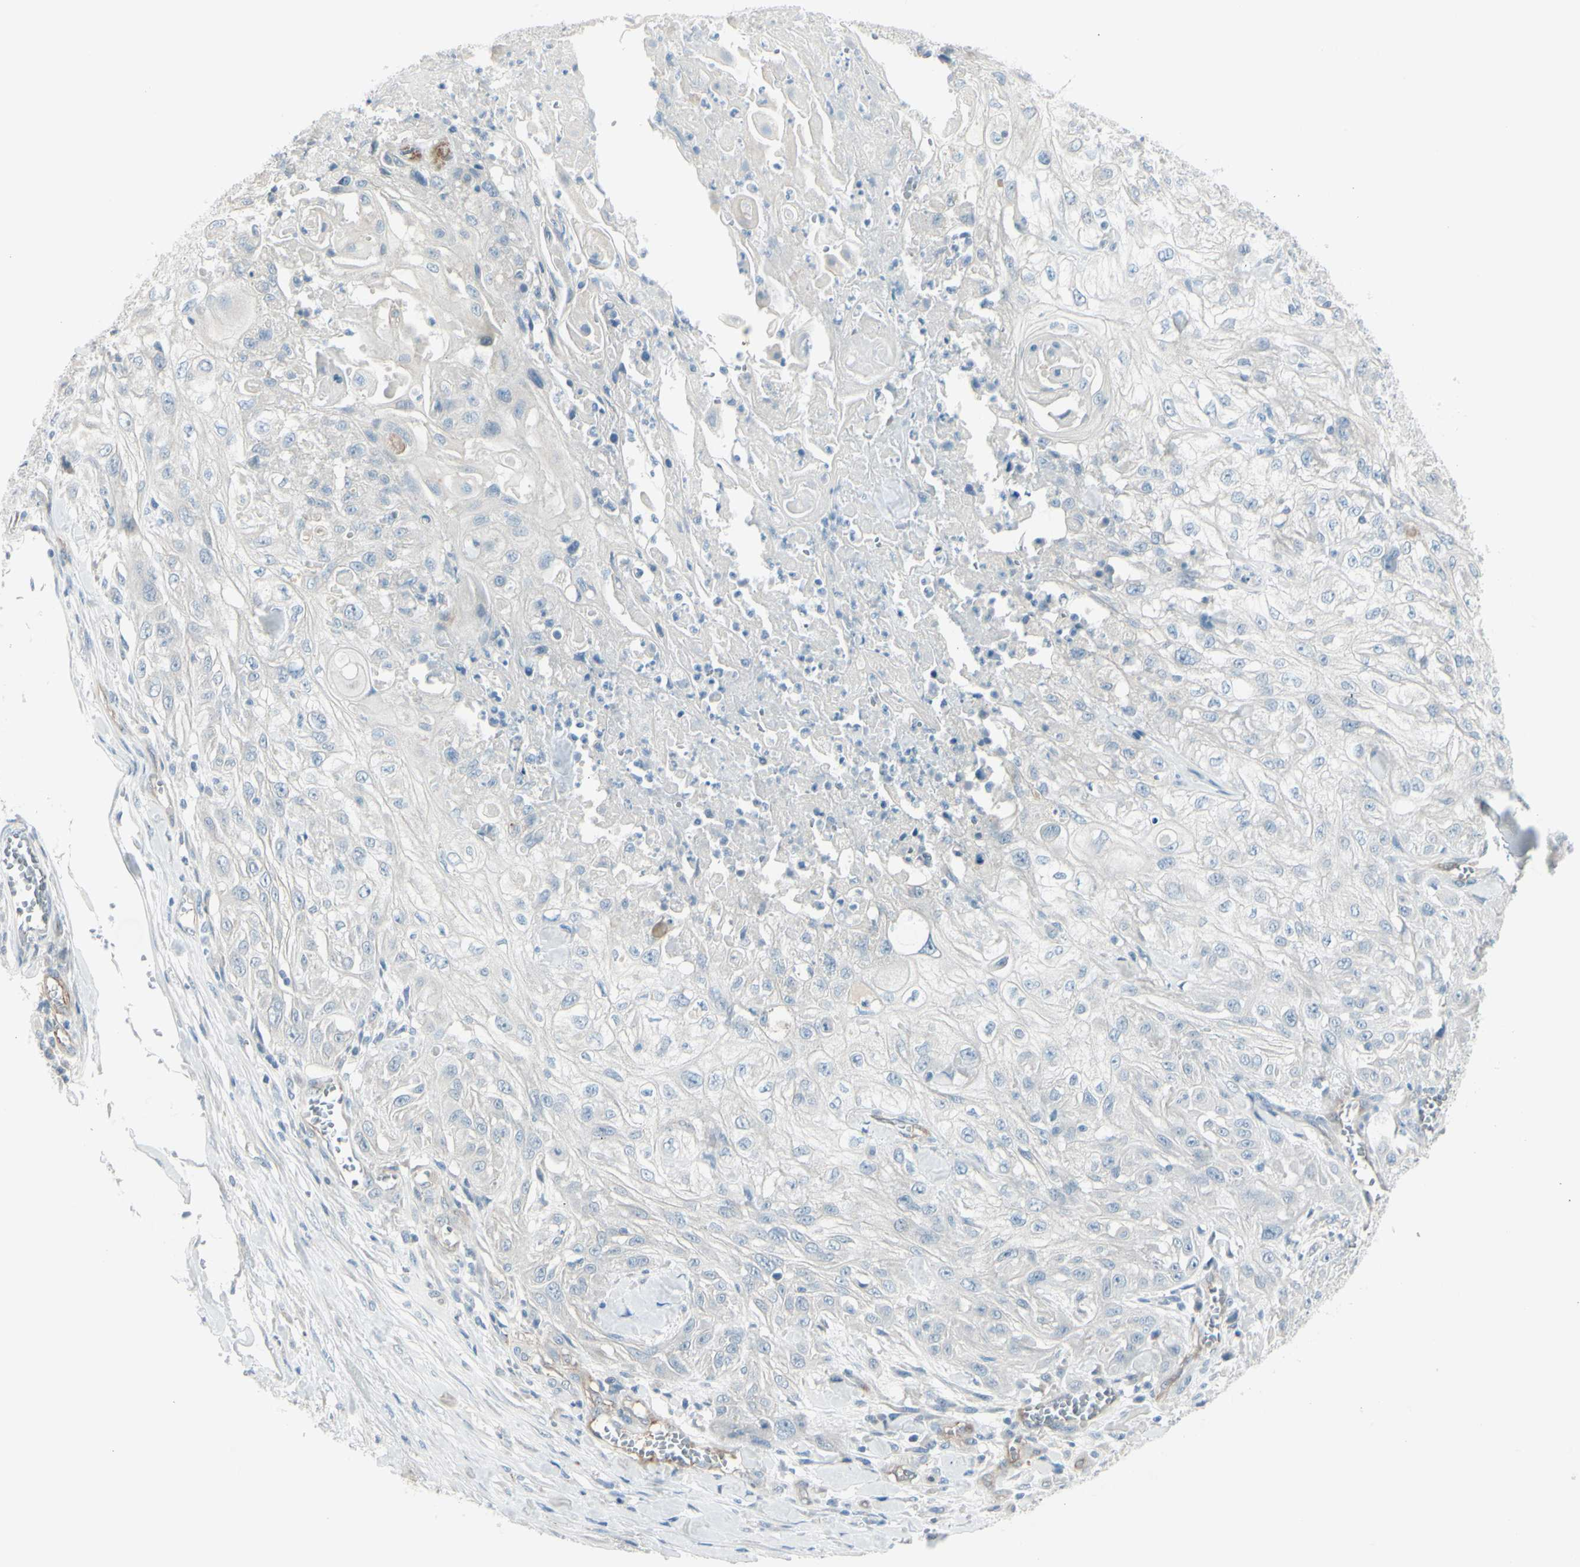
{"staining": {"intensity": "negative", "quantity": "none", "location": "none"}, "tissue": "skin cancer", "cell_type": "Tumor cells", "image_type": "cancer", "snomed": [{"axis": "morphology", "description": "Squamous cell carcinoma, NOS"}, {"axis": "morphology", "description": "Squamous cell carcinoma, metastatic, NOS"}, {"axis": "topography", "description": "Skin"}, {"axis": "topography", "description": "Lymph node"}], "caption": "Photomicrograph shows no significant protein positivity in tumor cells of skin squamous cell carcinoma.", "gene": "GPR34", "patient": {"sex": "male", "age": 75}}